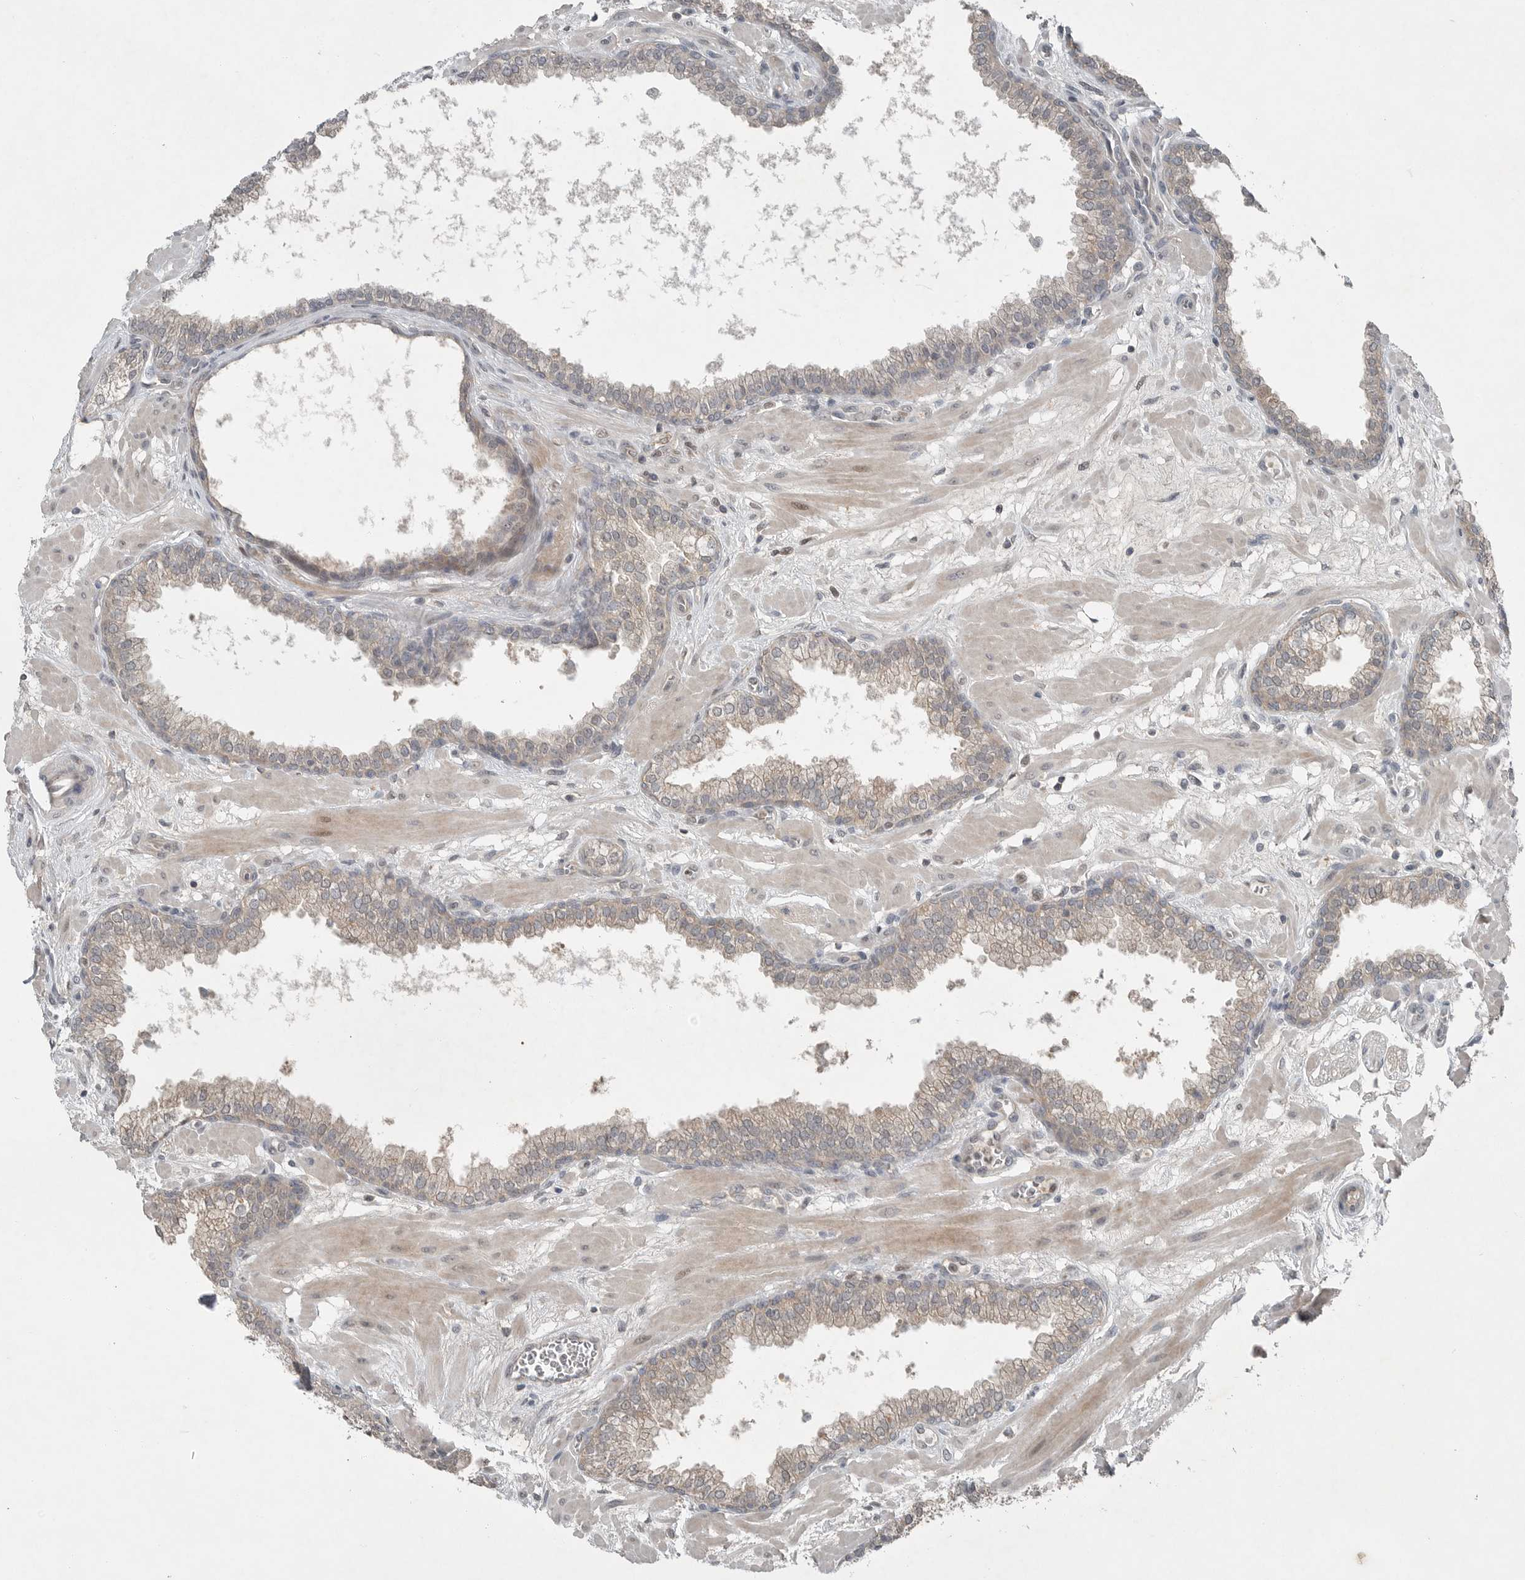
{"staining": {"intensity": "weak", "quantity": ">75%", "location": "cytoplasmic/membranous"}, "tissue": "prostate", "cell_type": "Glandular cells", "image_type": "normal", "snomed": [{"axis": "morphology", "description": "Normal tissue, NOS"}, {"axis": "morphology", "description": "Urothelial carcinoma, Low grade"}, {"axis": "topography", "description": "Urinary bladder"}, {"axis": "topography", "description": "Prostate"}], "caption": "DAB (3,3'-diaminobenzidine) immunohistochemical staining of unremarkable human prostate exhibits weak cytoplasmic/membranous protein expression in about >75% of glandular cells. Using DAB (brown) and hematoxylin (blue) stains, captured at high magnification using brightfield microscopy.", "gene": "MFAP3L", "patient": {"sex": "male", "age": 60}}